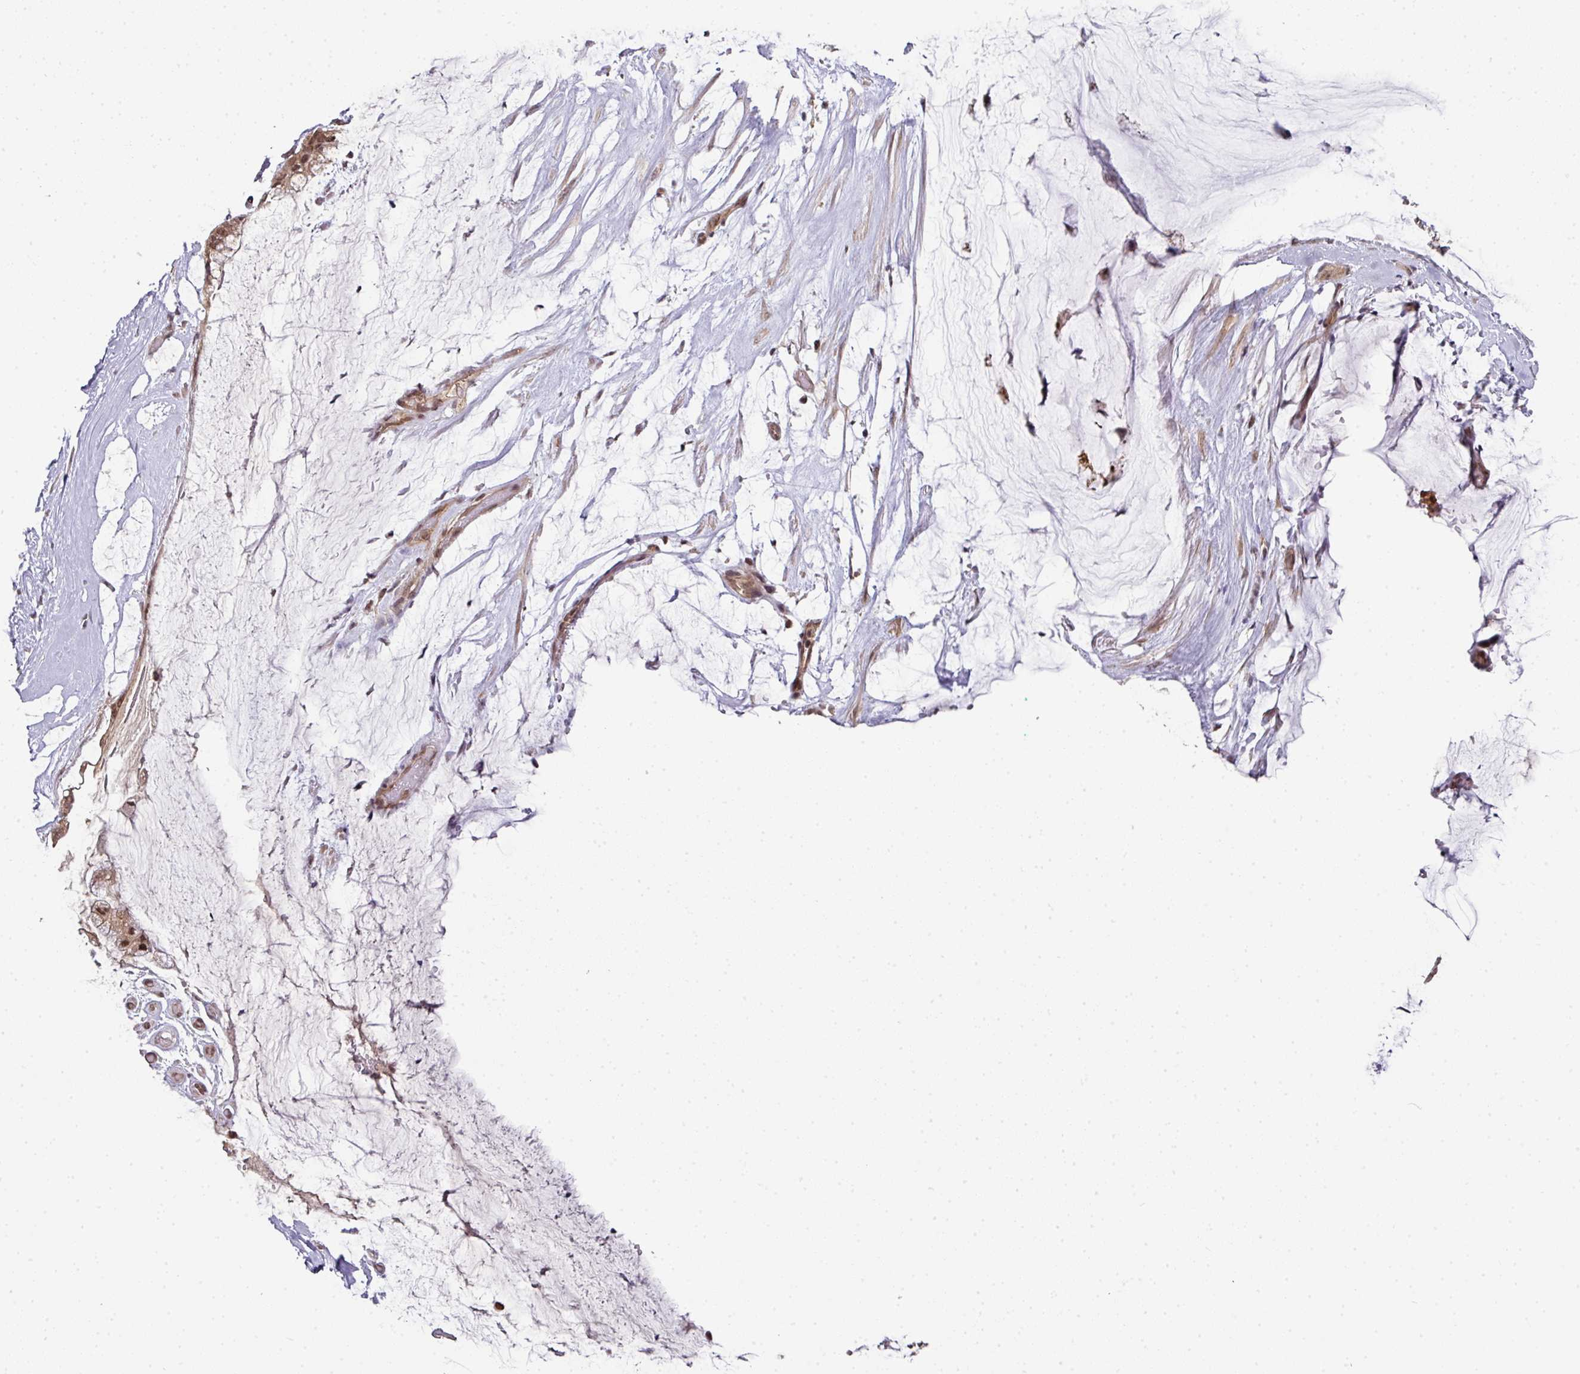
{"staining": {"intensity": "moderate", "quantity": ">75%", "location": "cytoplasmic/membranous,nuclear"}, "tissue": "ovarian cancer", "cell_type": "Tumor cells", "image_type": "cancer", "snomed": [{"axis": "morphology", "description": "Cystadenocarcinoma, mucinous, NOS"}, {"axis": "topography", "description": "Ovary"}], "caption": "Ovarian cancer stained for a protein (brown) reveals moderate cytoplasmic/membranous and nuclear positive expression in approximately >75% of tumor cells.", "gene": "ANKRD18A", "patient": {"sex": "female", "age": 39}}